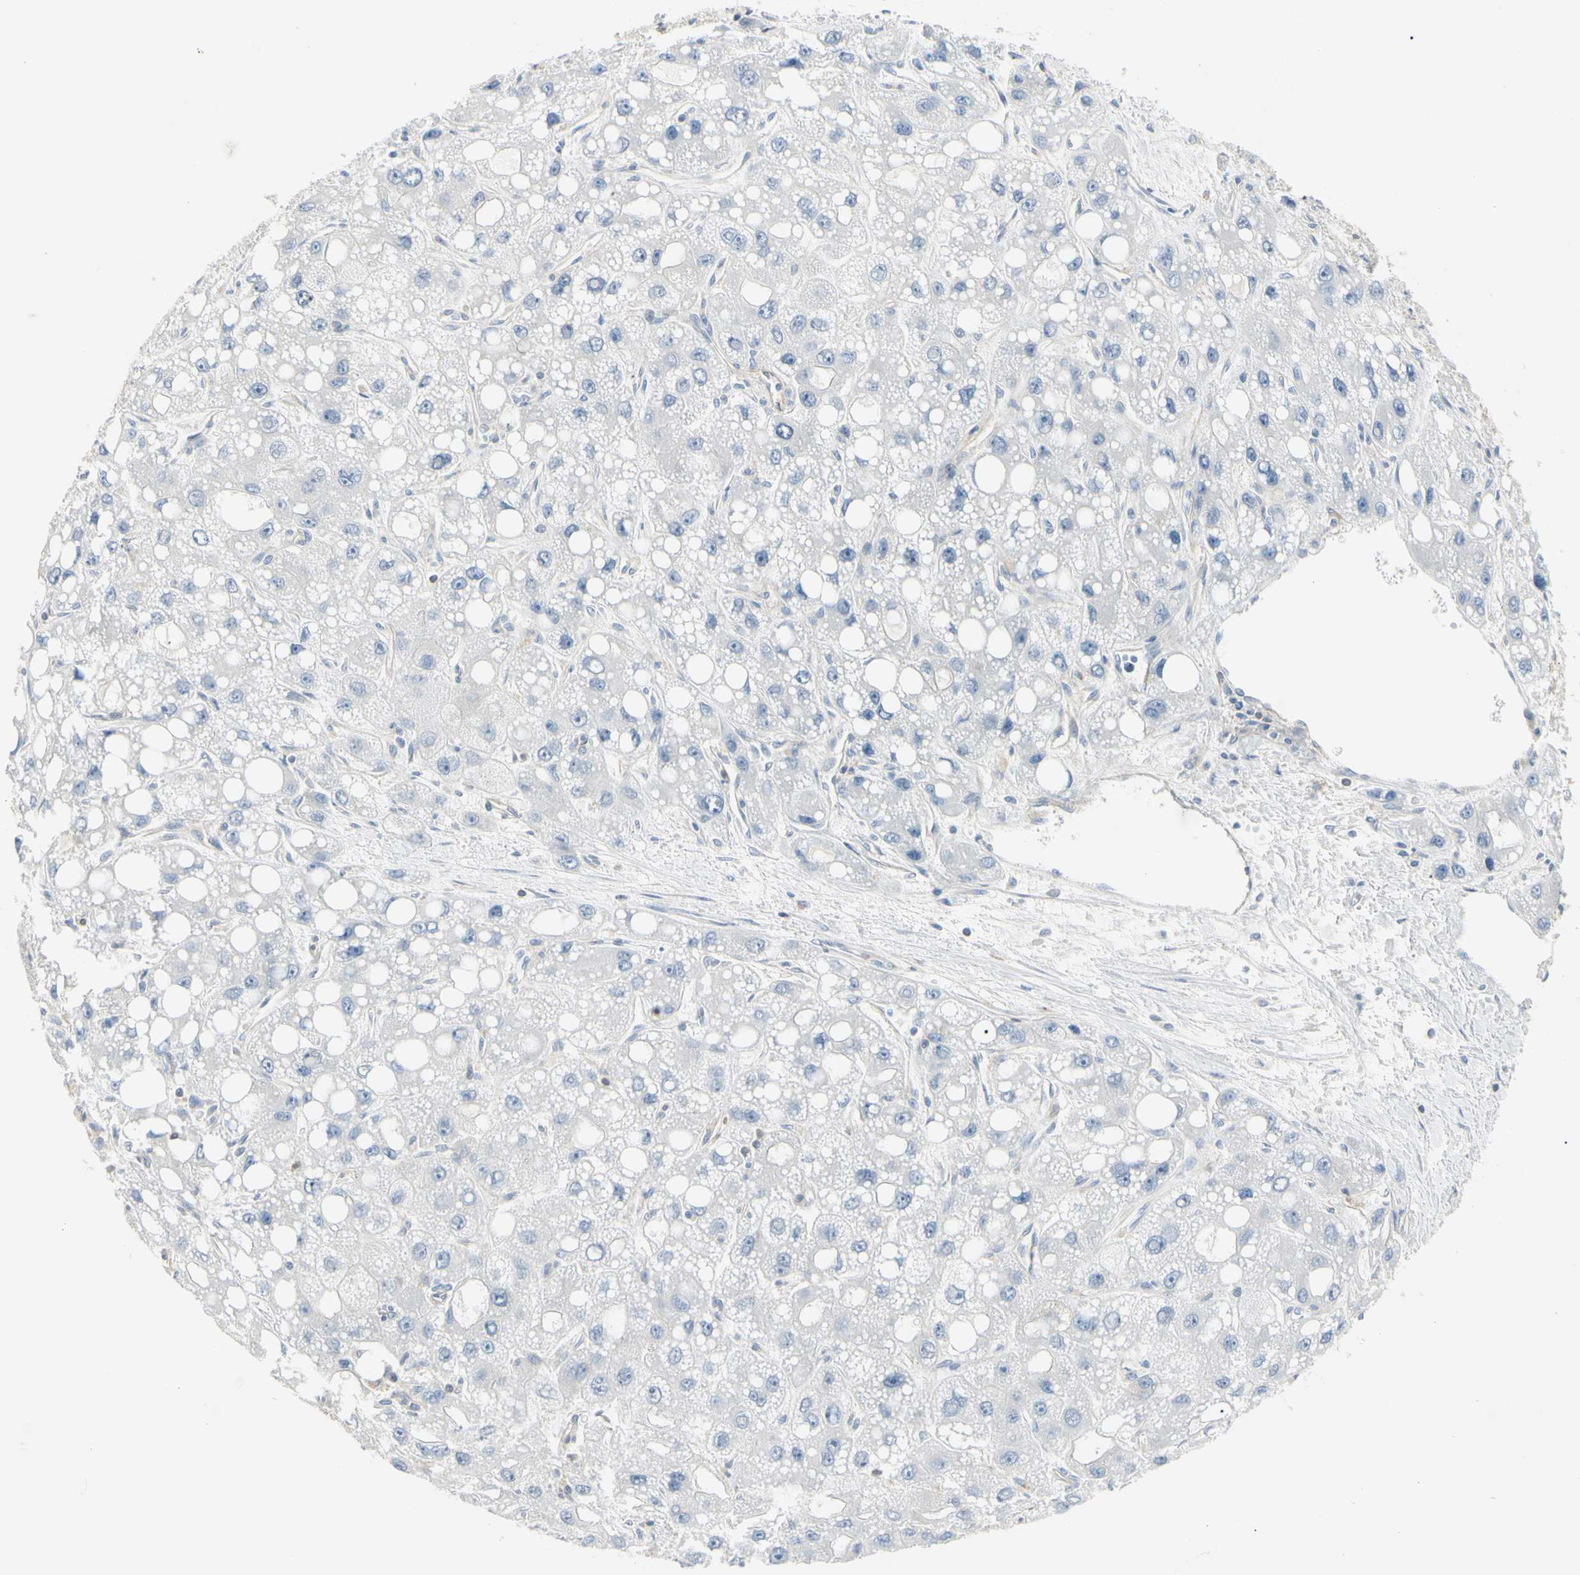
{"staining": {"intensity": "negative", "quantity": "none", "location": "none"}, "tissue": "liver cancer", "cell_type": "Tumor cells", "image_type": "cancer", "snomed": [{"axis": "morphology", "description": "Carcinoma, Hepatocellular, NOS"}, {"axis": "topography", "description": "Liver"}], "caption": "Human hepatocellular carcinoma (liver) stained for a protein using immunohistochemistry (IHC) displays no expression in tumor cells.", "gene": "NFKB2", "patient": {"sex": "male", "age": 55}}